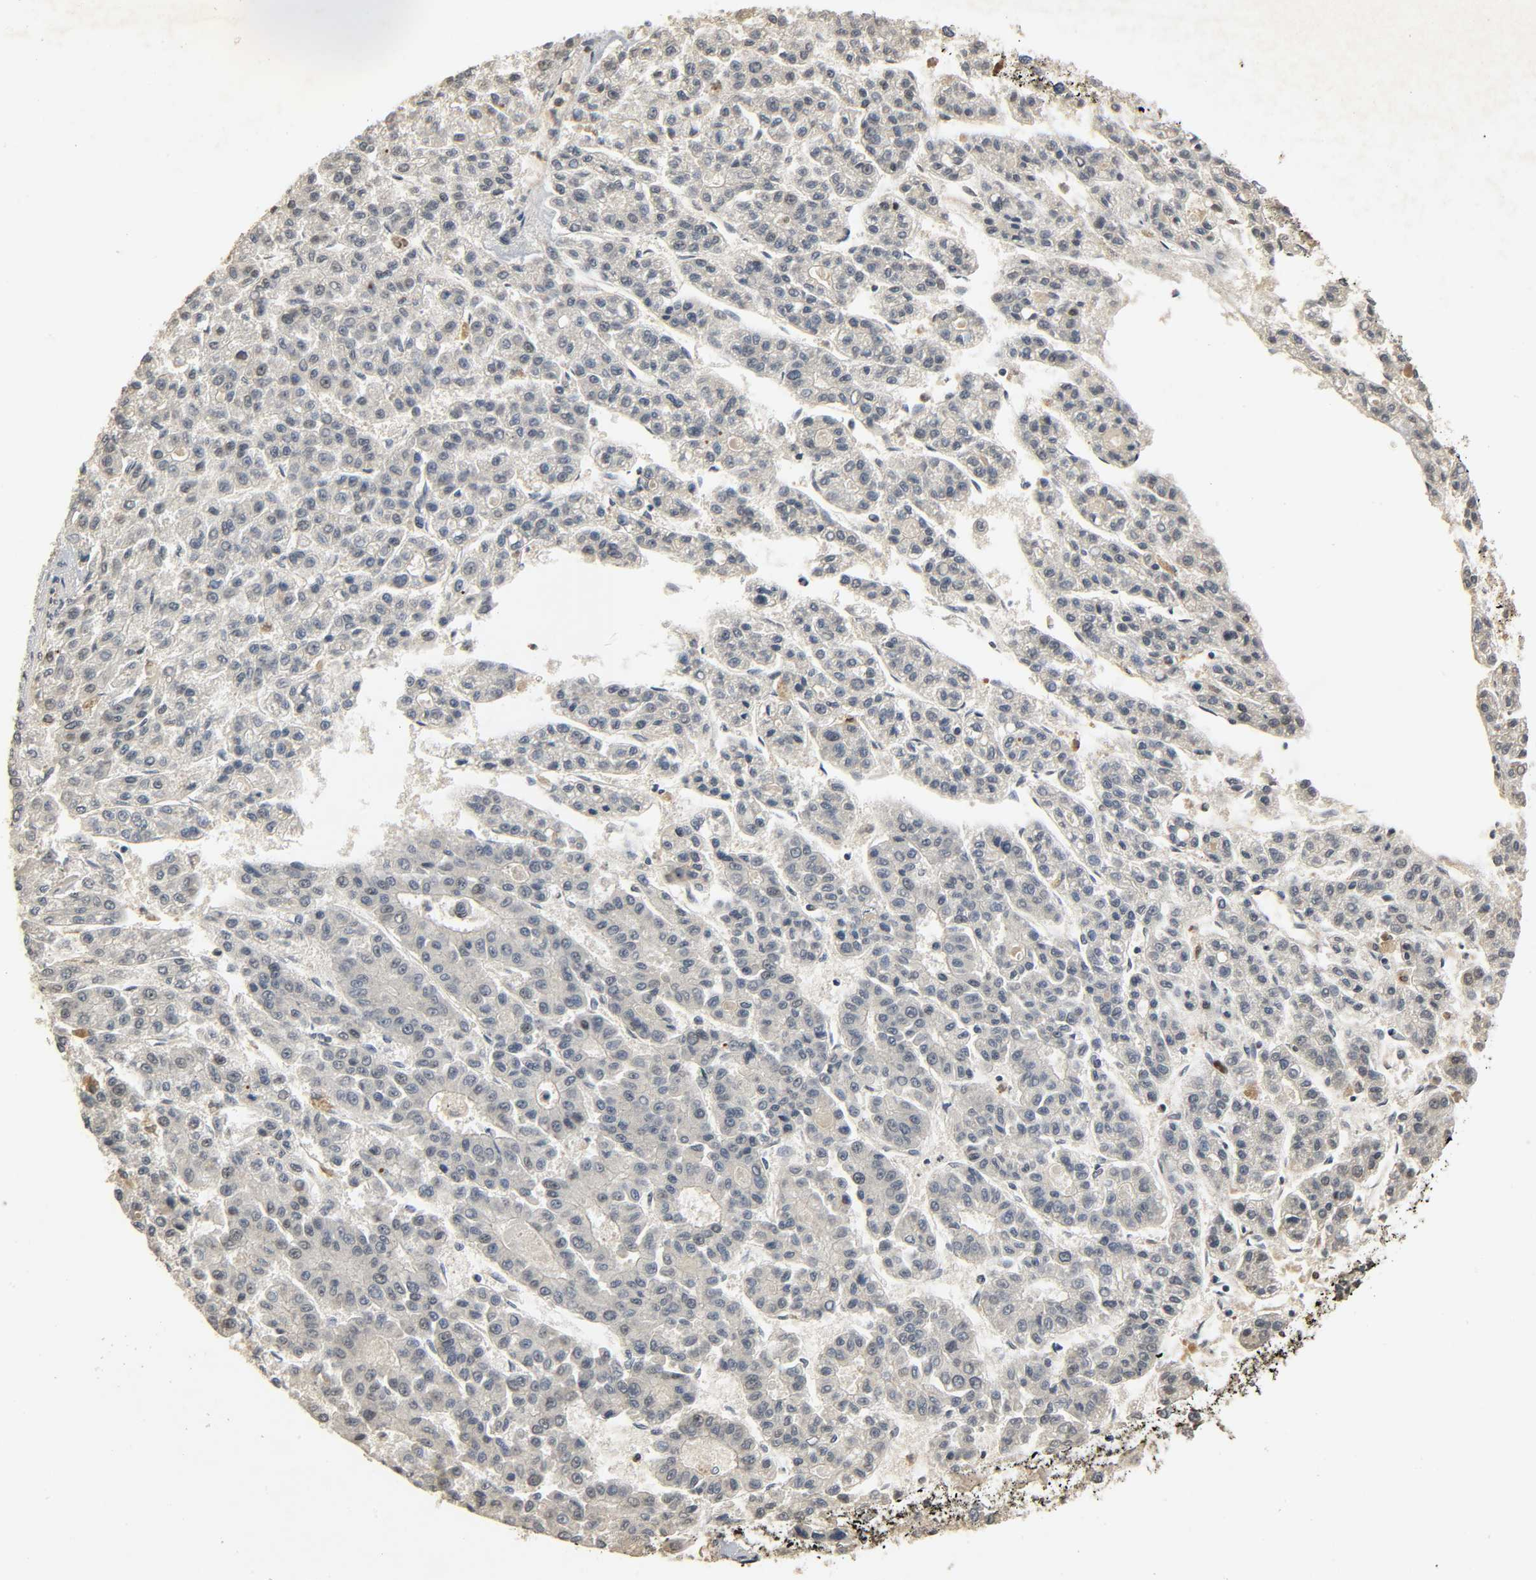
{"staining": {"intensity": "weak", "quantity": "25%-75%", "location": "nuclear"}, "tissue": "liver cancer", "cell_type": "Tumor cells", "image_type": "cancer", "snomed": [{"axis": "morphology", "description": "Carcinoma, Hepatocellular, NOS"}, {"axis": "topography", "description": "Liver"}], "caption": "A micrograph showing weak nuclear staining in approximately 25%-75% of tumor cells in liver cancer (hepatocellular carcinoma), as visualized by brown immunohistochemical staining.", "gene": "ZFPM2", "patient": {"sex": "male", "age": 70}}